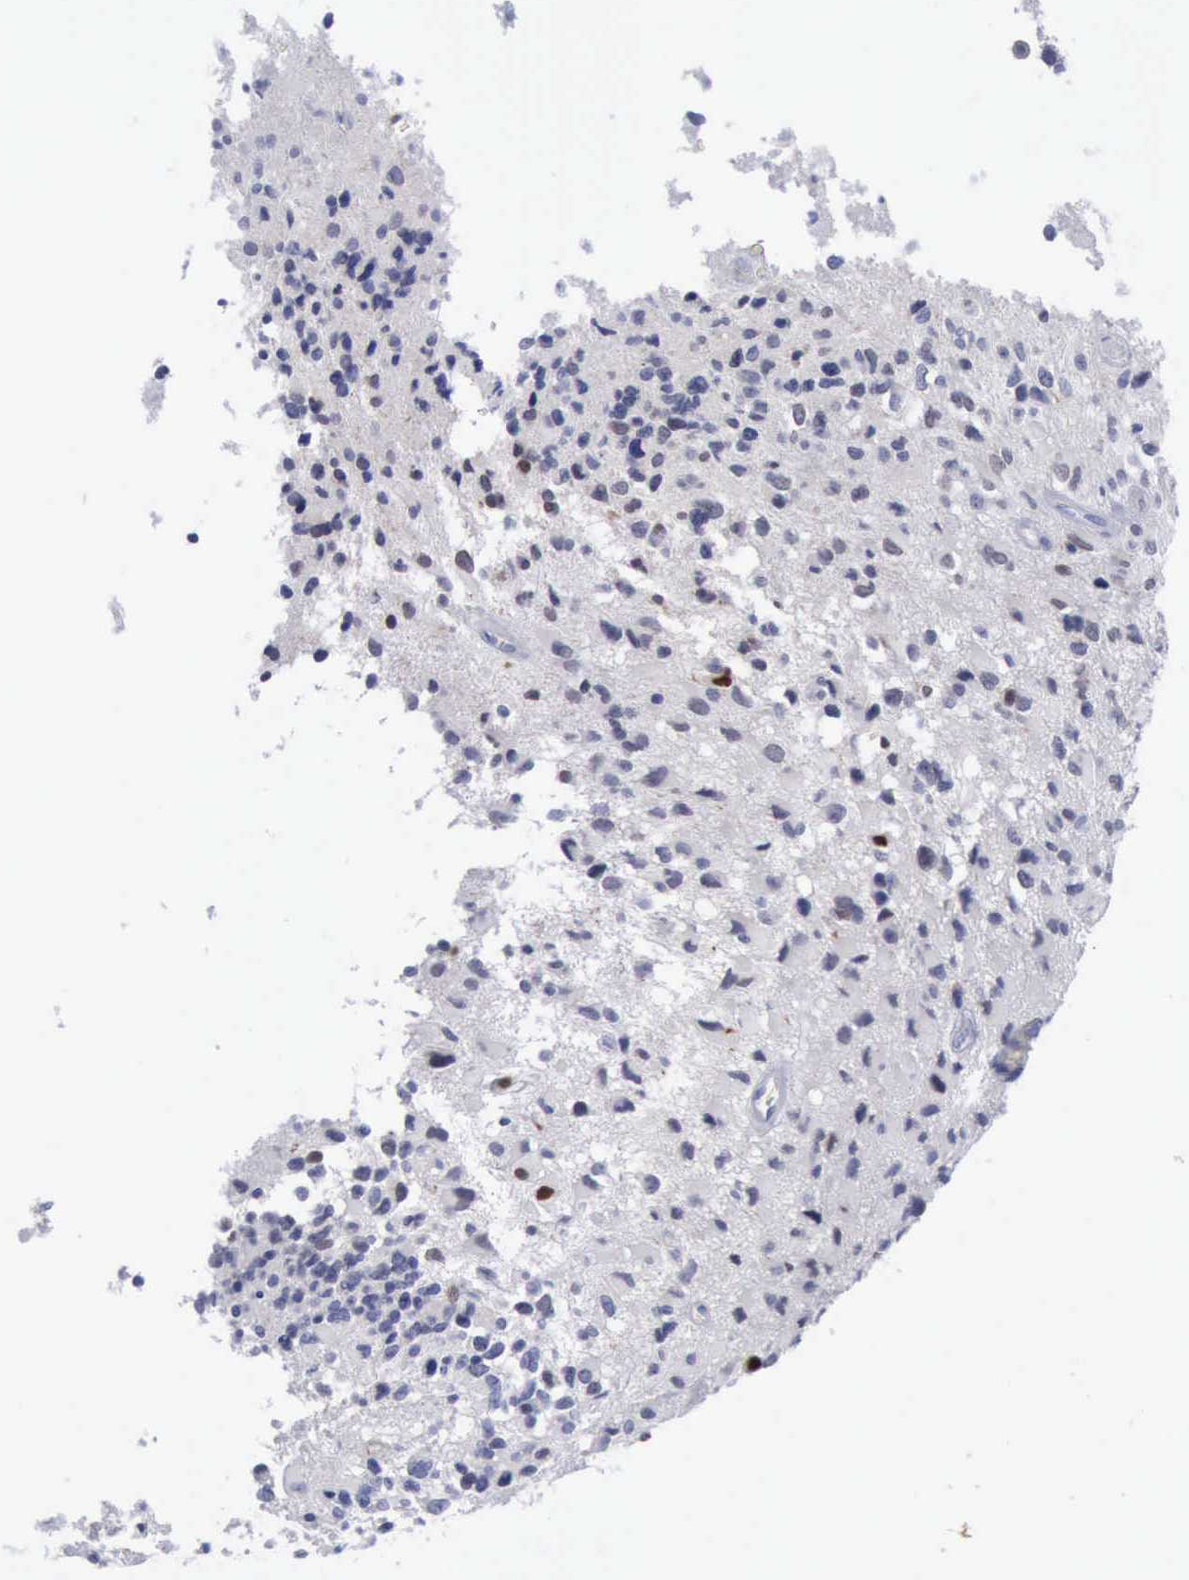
{"staining": {"intensity": "negative", "quantity": "none", "location": "none"}, "tissue": "glioma", "cell_type": "Tumor cells", "image_type": "cancer", "snomed": [{"axis": "morphology", "description": "Glioma, malignant, High grade"}, {"axis": "topography", "description": "Brain"}], "caption": "Histopathology image shows no significant protein staining in tumor cells of malignant high-grade glioma. The staining was performed using DAB to visualize the protein expression in brown, while the nuclei were stained in blue with hematoxylin (Magnification: 20x).", "gene": "SATB2", "patient": {"sex": "male", "age": 69}}